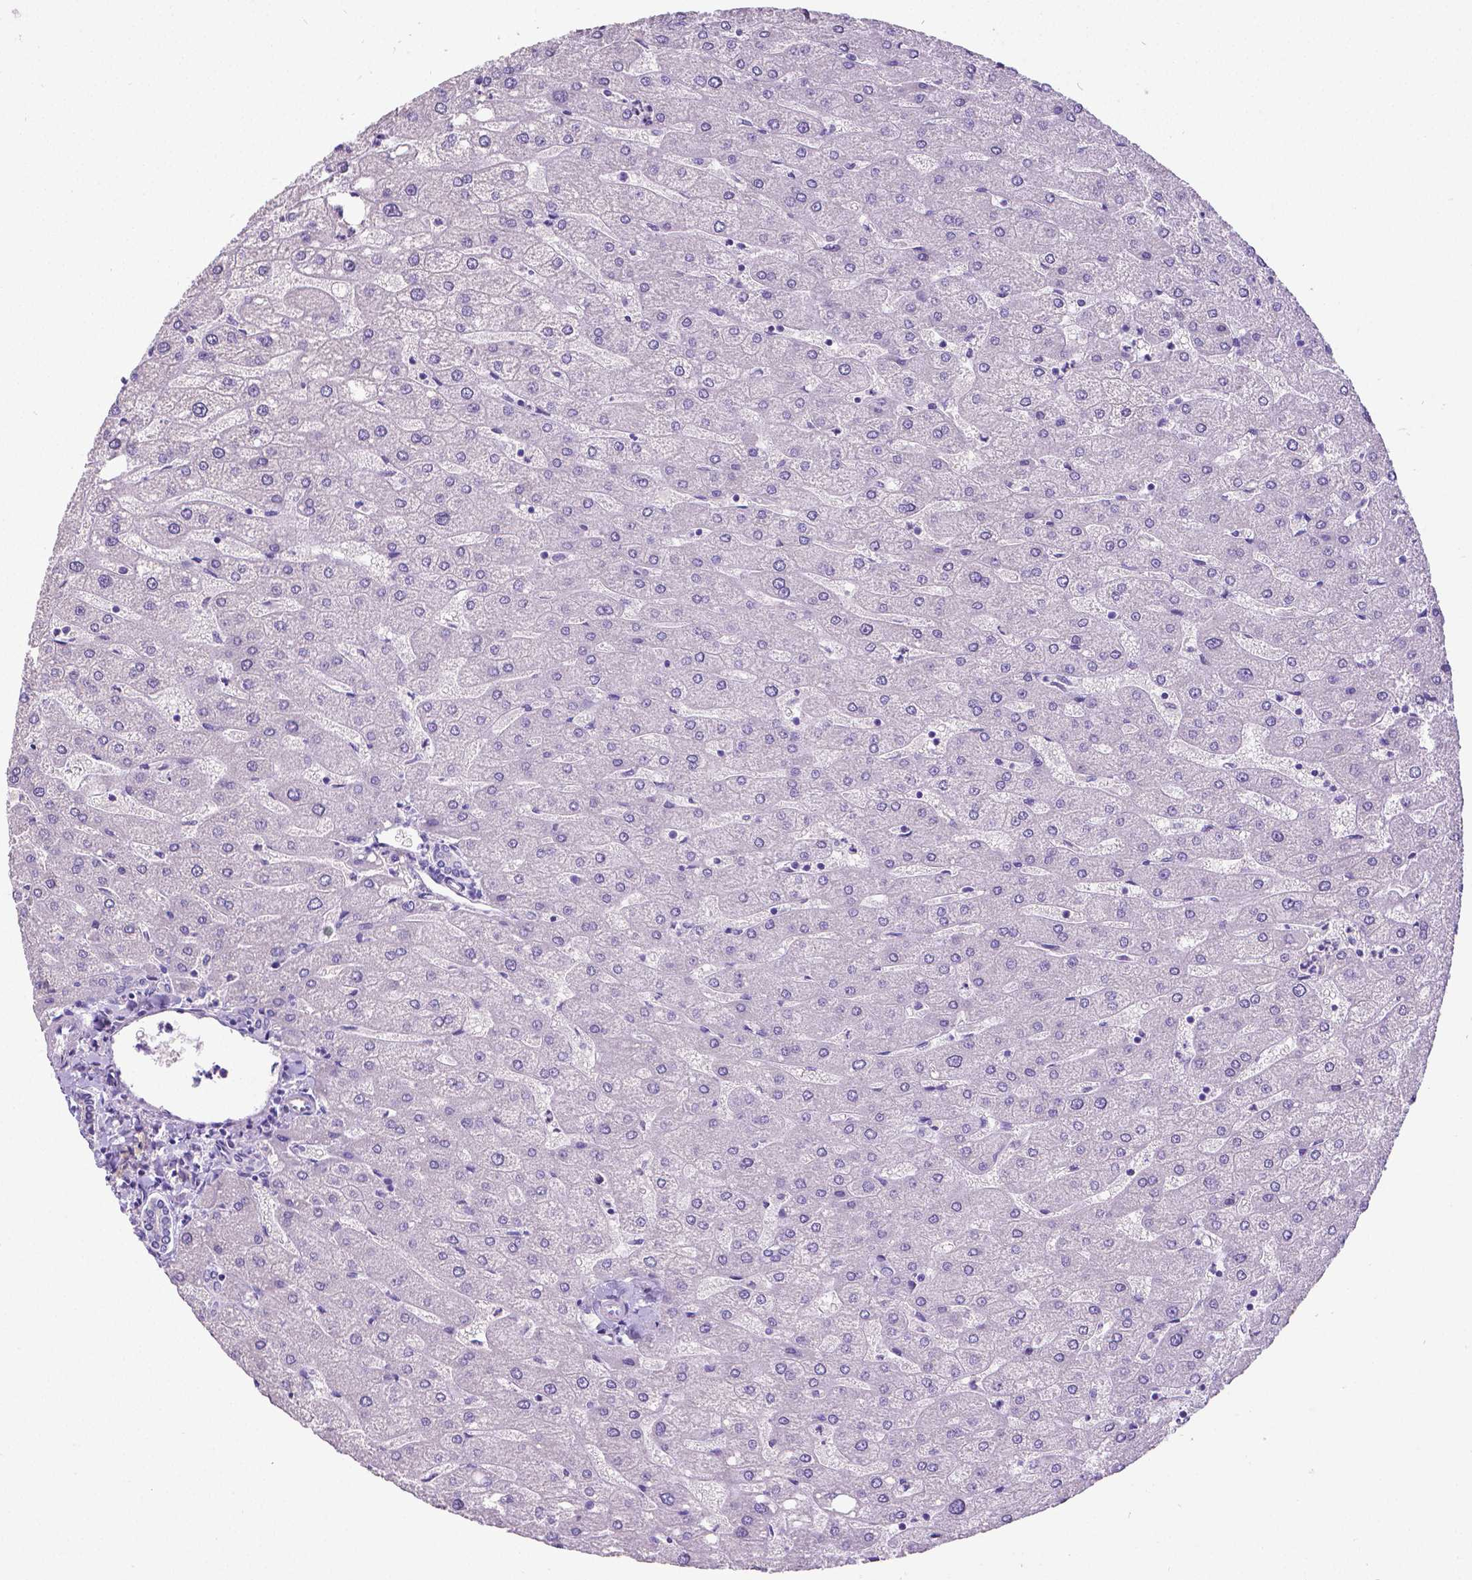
{"staining": {"intensity": "negative", "quantity": "none", "location": "none"}, "tissue": "liver", "cell_type": "Cholangiocytes", "image_type": "normal", "snomed": [{"axis": "morphology", "description": "Normal tissue, NOS"}, {"axis": "topography", "description": "Liver"}], "caption": "Photomicrograph shows no protein staining in cholangiocytes of normal liver.", "gene": "SATB2", "patient": {"sex": "male", "age": 67}}